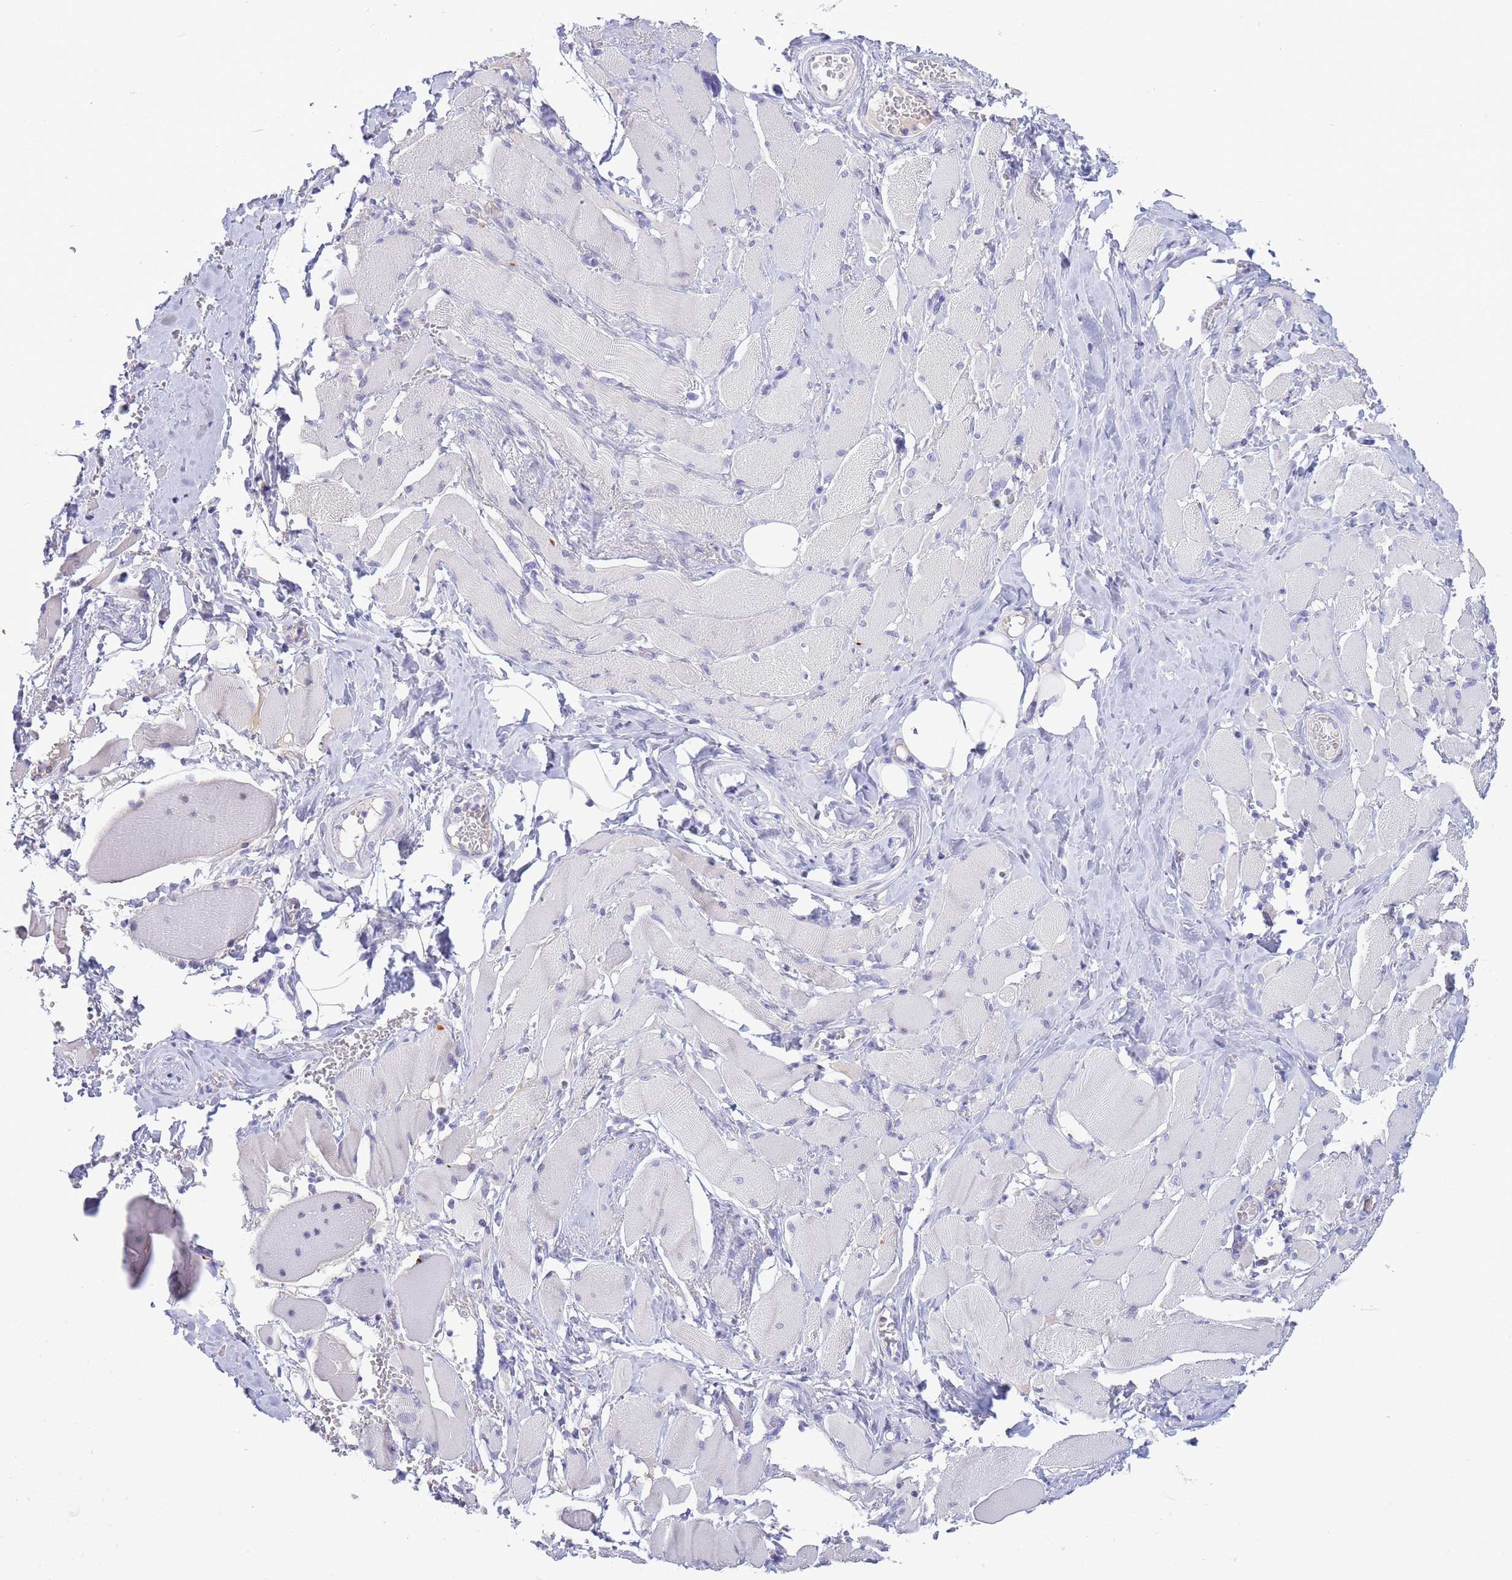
{"staining": {"intensity": "negative", "quantity": "none", "location": "none"}, "tissue": "skeletal muscle", "cell_type": "Myocytes", "image_type": "normal", "snomed": [{"axis": "morphology", "description": "Normal tissue, NOS"}, {"axis": "morphology", "description": "Basal cell carcinoma"}, {"axis": "topography", "description": "Skeletal muscle"}], "caption": "DAB (3,3'-diaminobenzidine) immunohistochemical staining of benign human skeletal muscle exhibits no significant staining in myocytes. (DAB (3,3'-diaminobenzidine) immunohistochemistry (IHC) visualized using brightfield microscopy, high magnification).", "gene": "ASAP3", "patient": {"sex": "female", "age": 64}}